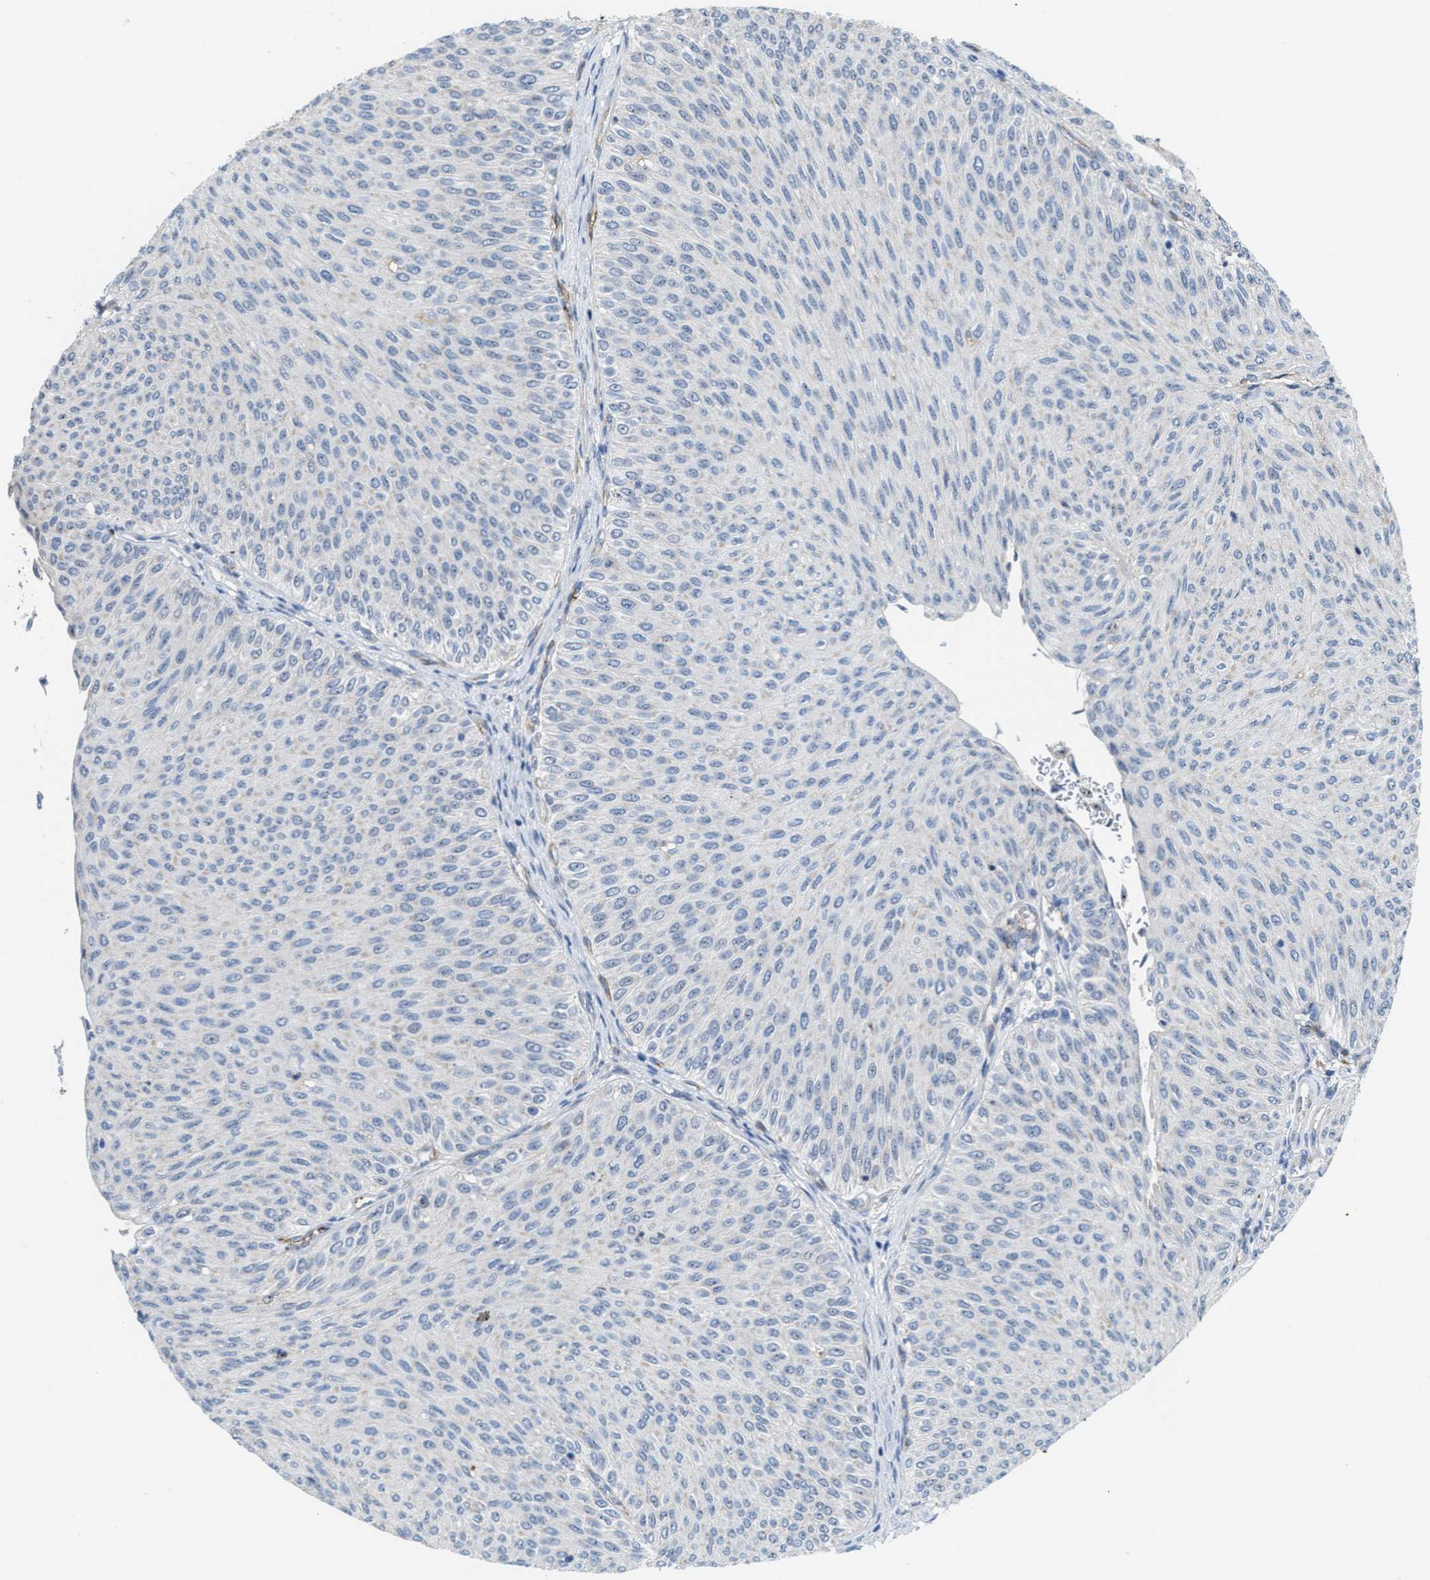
{"staining": {"intensity": "negative", "quantity": "none", "location": "none"}, "tissue": "urothelial cancer", "cell_type": "Tumor cells", "image_type": "cancer", "snomed": [{"axis": "morphology", "description": "Urothelial carcinoma, Low grade"}, {"axis": "topography", "description": "Urinary bladder"}], "caption": "Immunohistochemistry (IHC) of human urothelial cancer demonstrates no expression in tumor cells. (DAB (3,3'-diaminobenzidine) immunohistochemistry (IHC) with hematoxylin counter stain).", "gene": "ZNF783", "patient": {"sex": "male", "age": 78}}